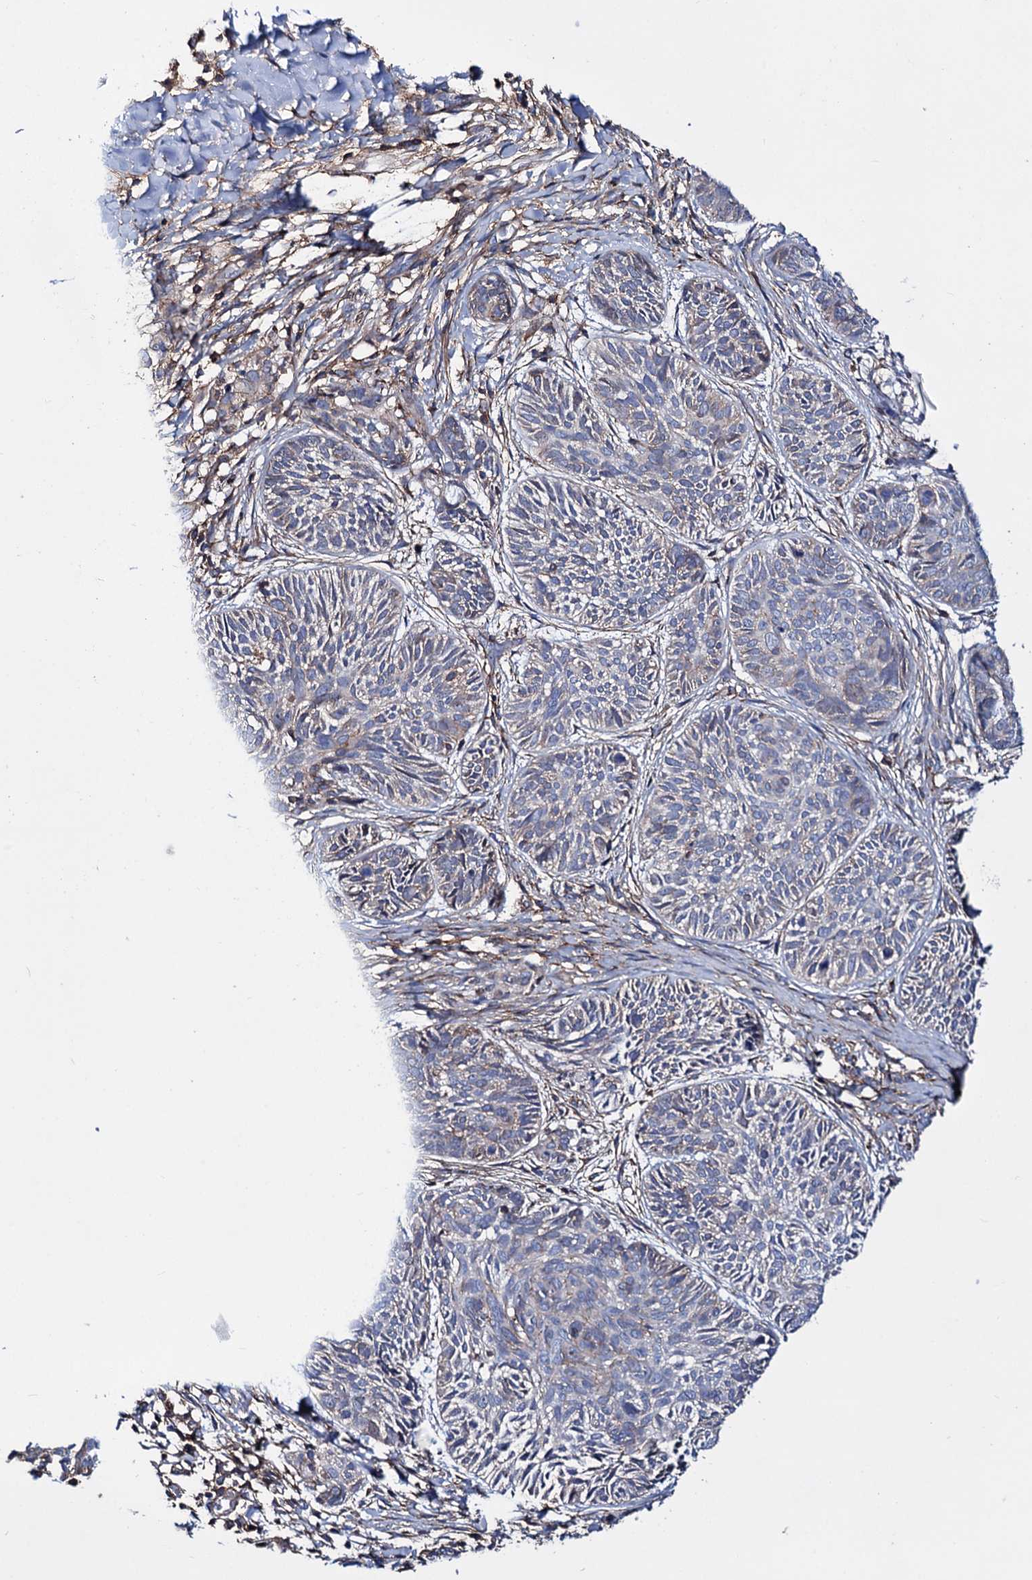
{"staining": {"intensity": "negative", "quantity": "none", "location": "none"}, "tissue": "skin cancer", "cell_type": "Tumor cells", "image_type": "cancer", "snomed": [{"axis": "morphology", "description": "Normal tissue, NOS"}, {"axis": "morphology", "description": "Basal cell carcinoma"}, {"axis": "topography", "description": "Skin"}], "caption": "Immunohistochemistry photomicrograph of neoplastic tissue: skin cancer (basal cell carcinoma) stained with DAB (3,3'-diaminobenzidine) reveals no significant protein expression in tumor cells.", "gene": "DEF6", "patient": {"sex": "male", "age": 66}}